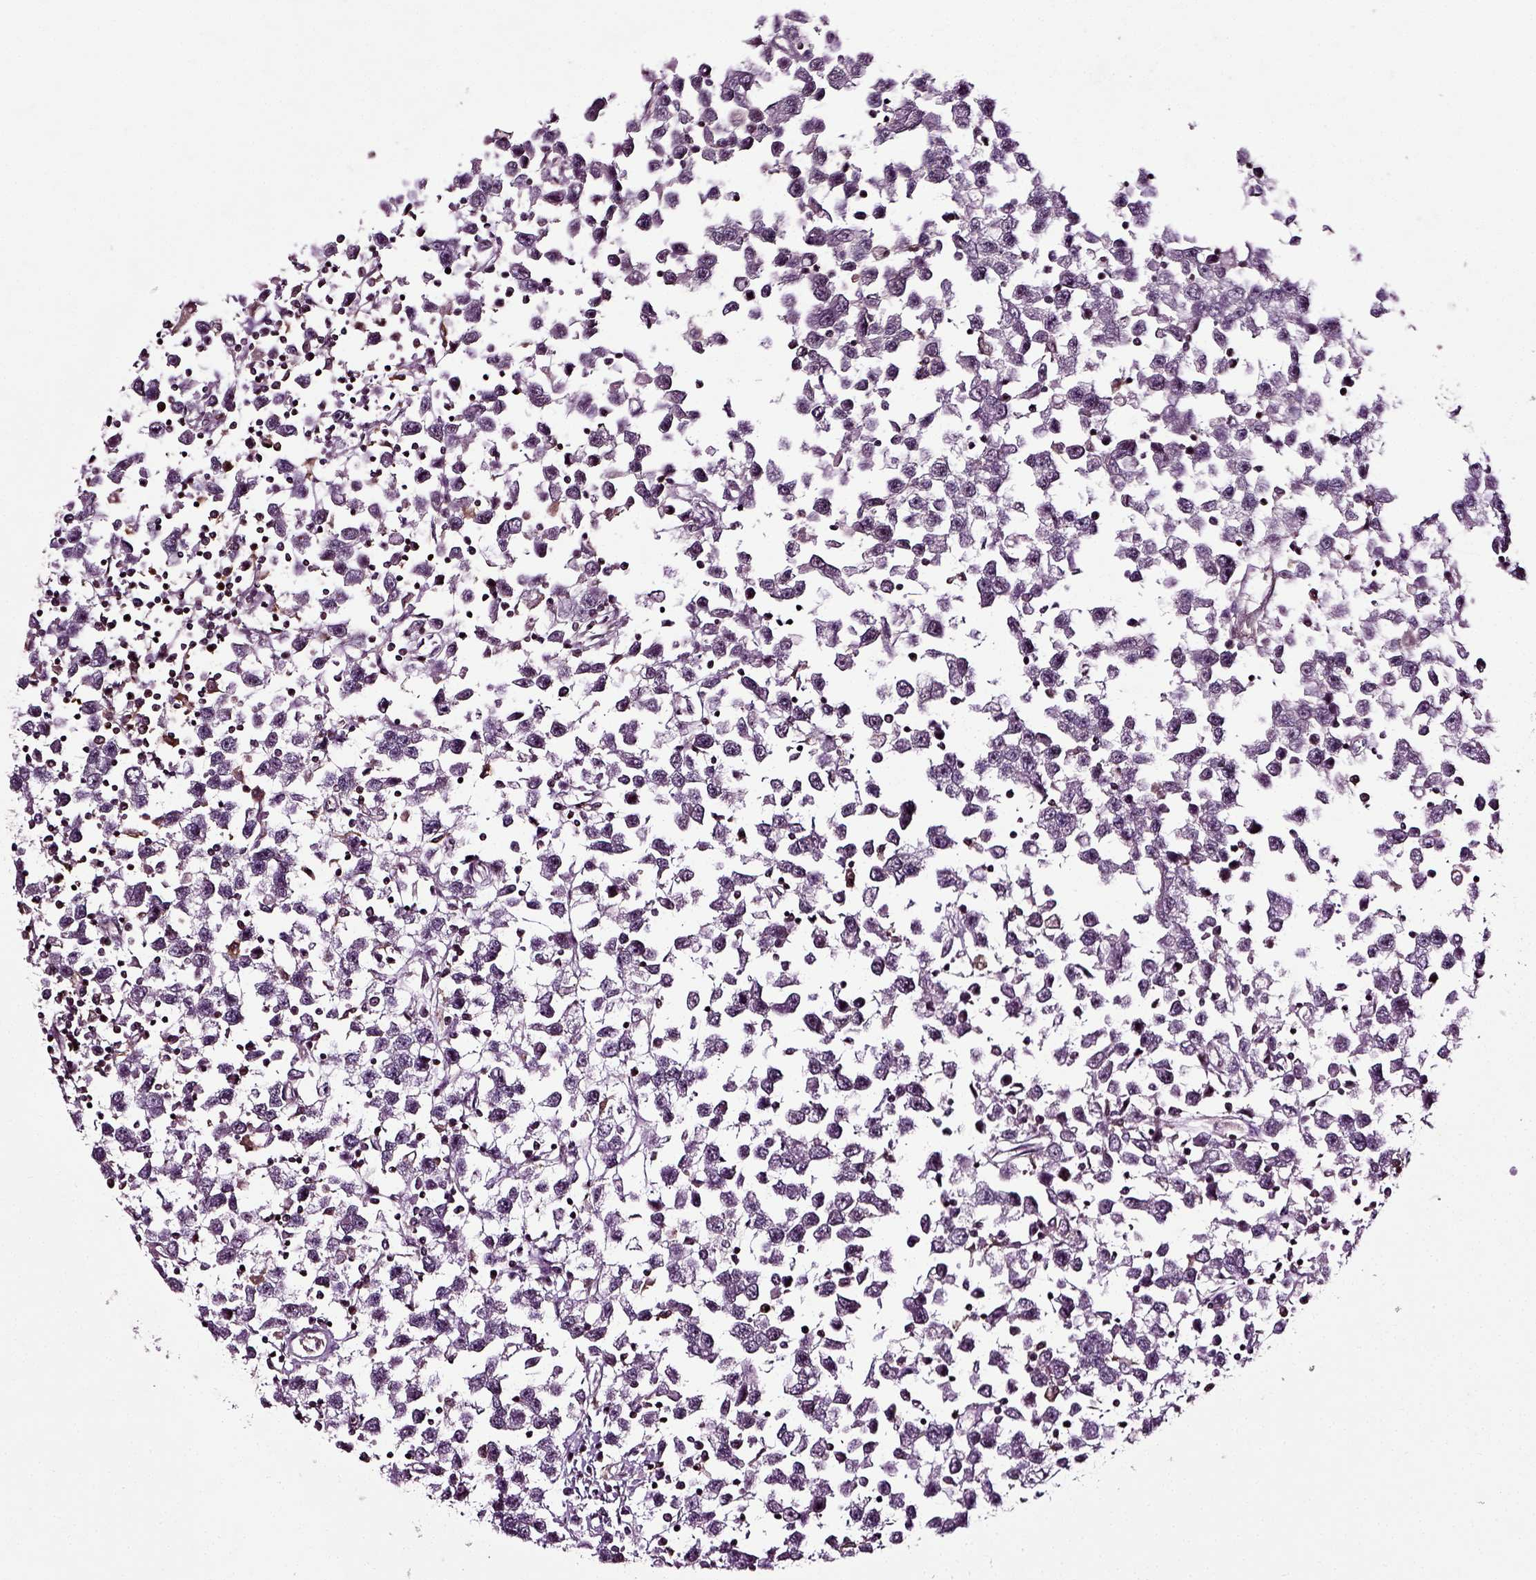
{"staining": {"intensity": "negative", "quantity": "none", "location": "none"}, "tissue": "testis cancer", "cell_type": "Tumor cells", "image_type": "cancer", "snomed": [{"axis": "morphology", "description": "Seminoma, NOS"}, {"axis": "topography", "description": "Testis"}], "caption": "High power microscopy image of an IHC photomicrograph of seminoma (testis), revealing no significant staining in tumor cells.", "gene": "RHOF", "patient": {"sex": "male", "age": 34}}